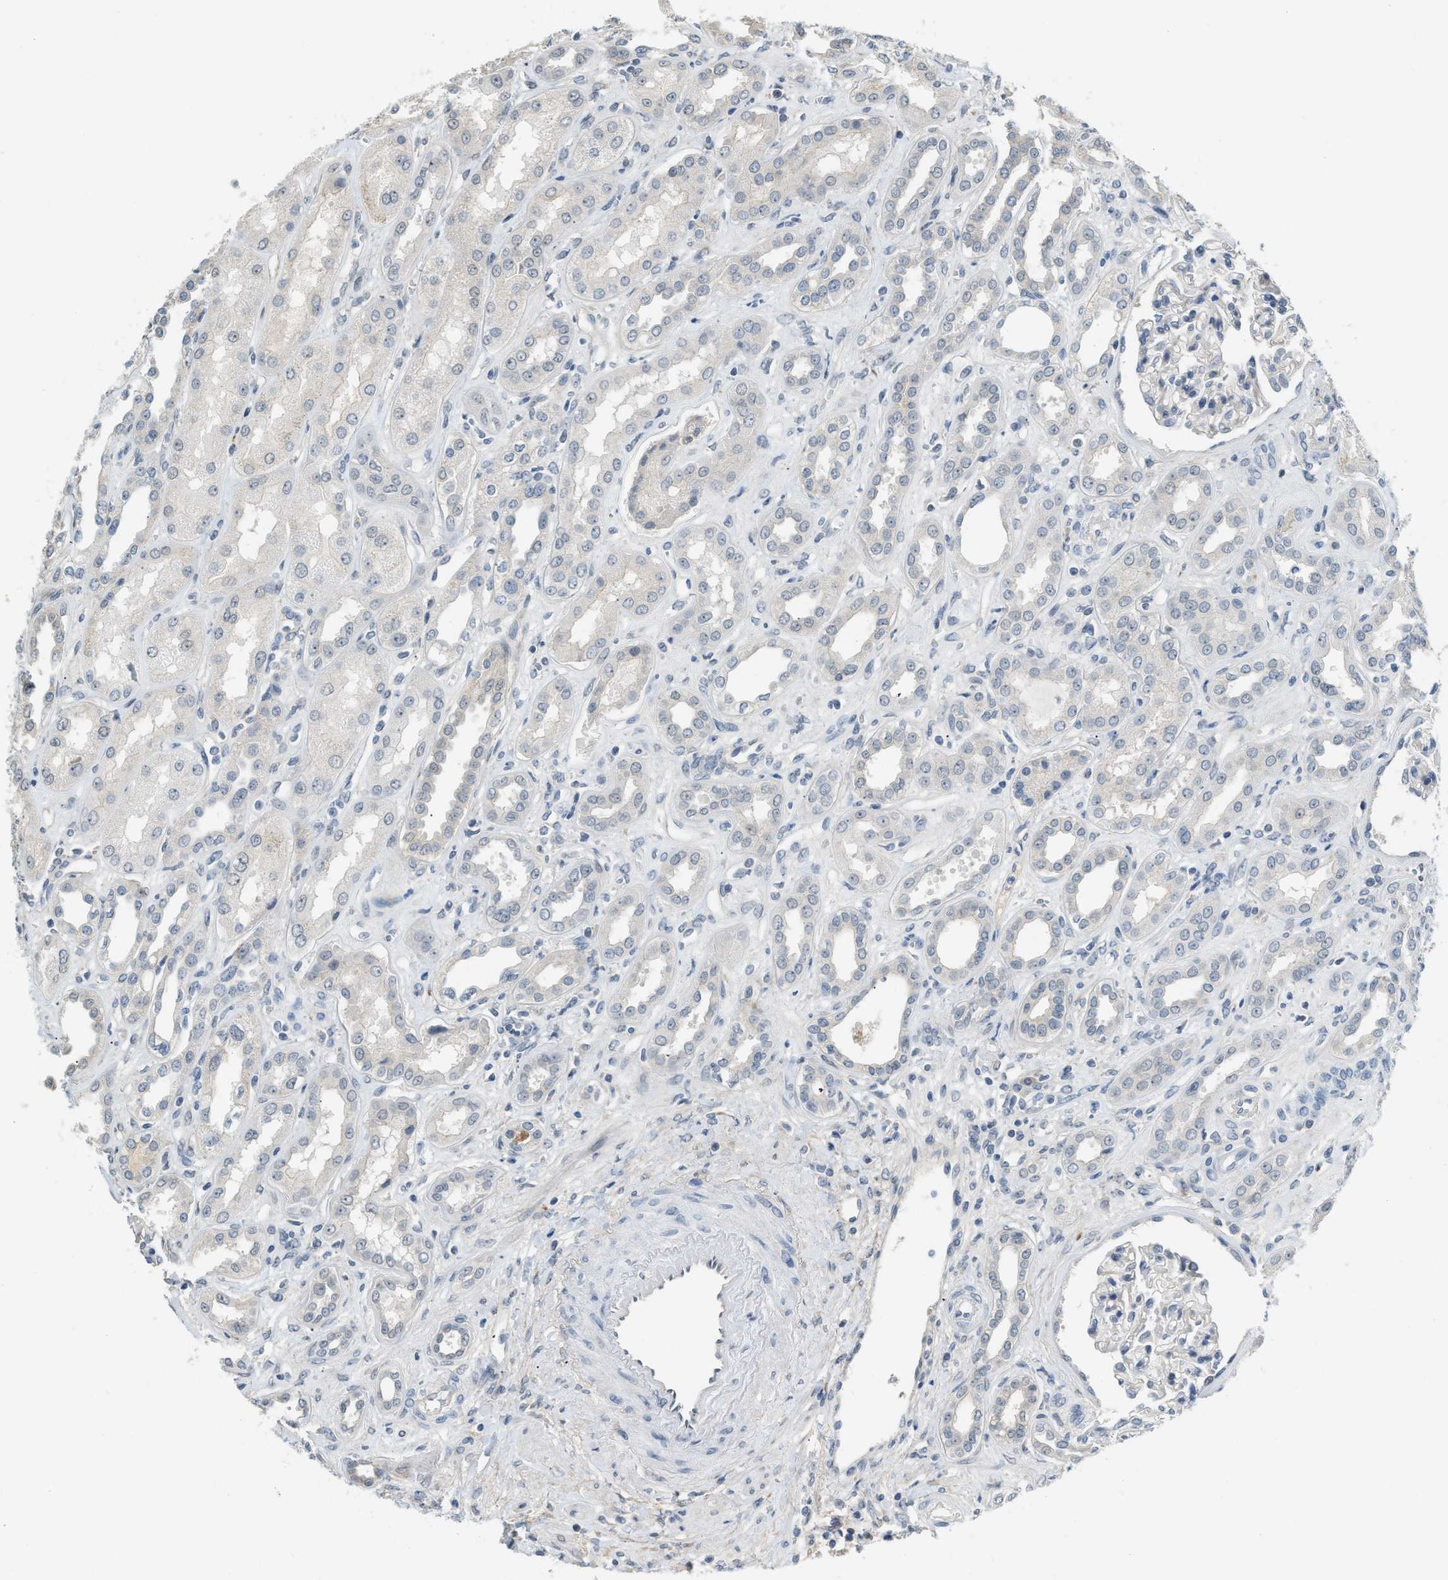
{"staining": {"intensity": "negative", "quantity": "none", "location": "none"}, "tissue": "kidney", "cell_type": "Cells in glomeruli", "image_type": "normal", "snomed": [{"axis": "morphology", "description": "Normal tissue, NOS"}, {"axis": "topography", "description": "Kidney"}], "caption": "High power microscopy histopathology image of an immunohistochemistry photomicrograph of normal kidney, revealing no significant positivity in cells in glomeruli.", "gene": "TMEM154", "patient": {"sex": "male", "age": 59}}